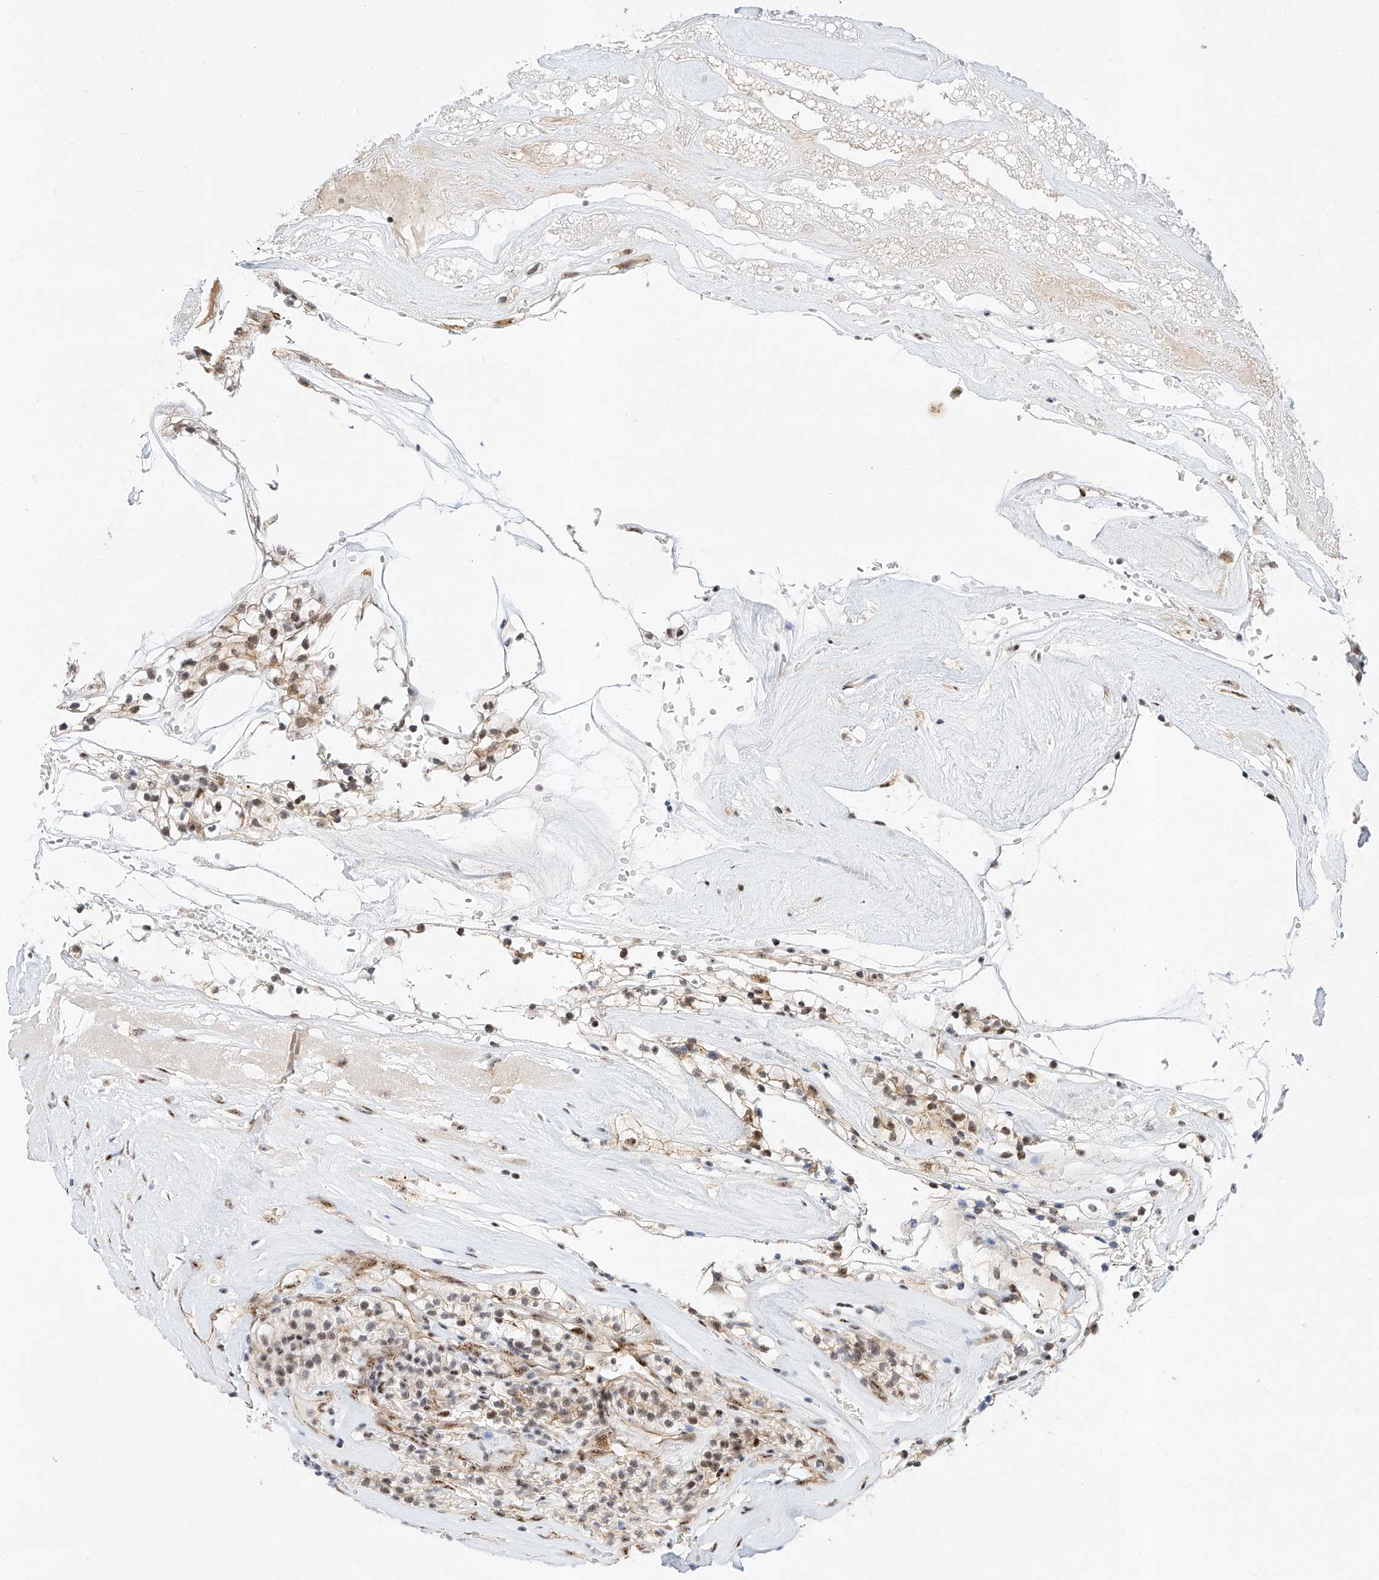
{"staining": {"intensity": "weak", "quantity": "25%-75%", "location": "nuclear"}, "tissue": "renal cancer", "cell_type": "Tumor cells", "image_type": "cancer", "snomed": [{"axis": "morphology", "description": "Adenocarcinoma, NOS"}, {"axis": "topography", "description": "Kidney"}], "caption": "IHC (DAB) staining of human renal cancer reveals weak nuclear protein expression in about 25%-75% of tumor cells.", "gene": "ATXN7L2", "patient": {"sex": "female", "age": 57}}